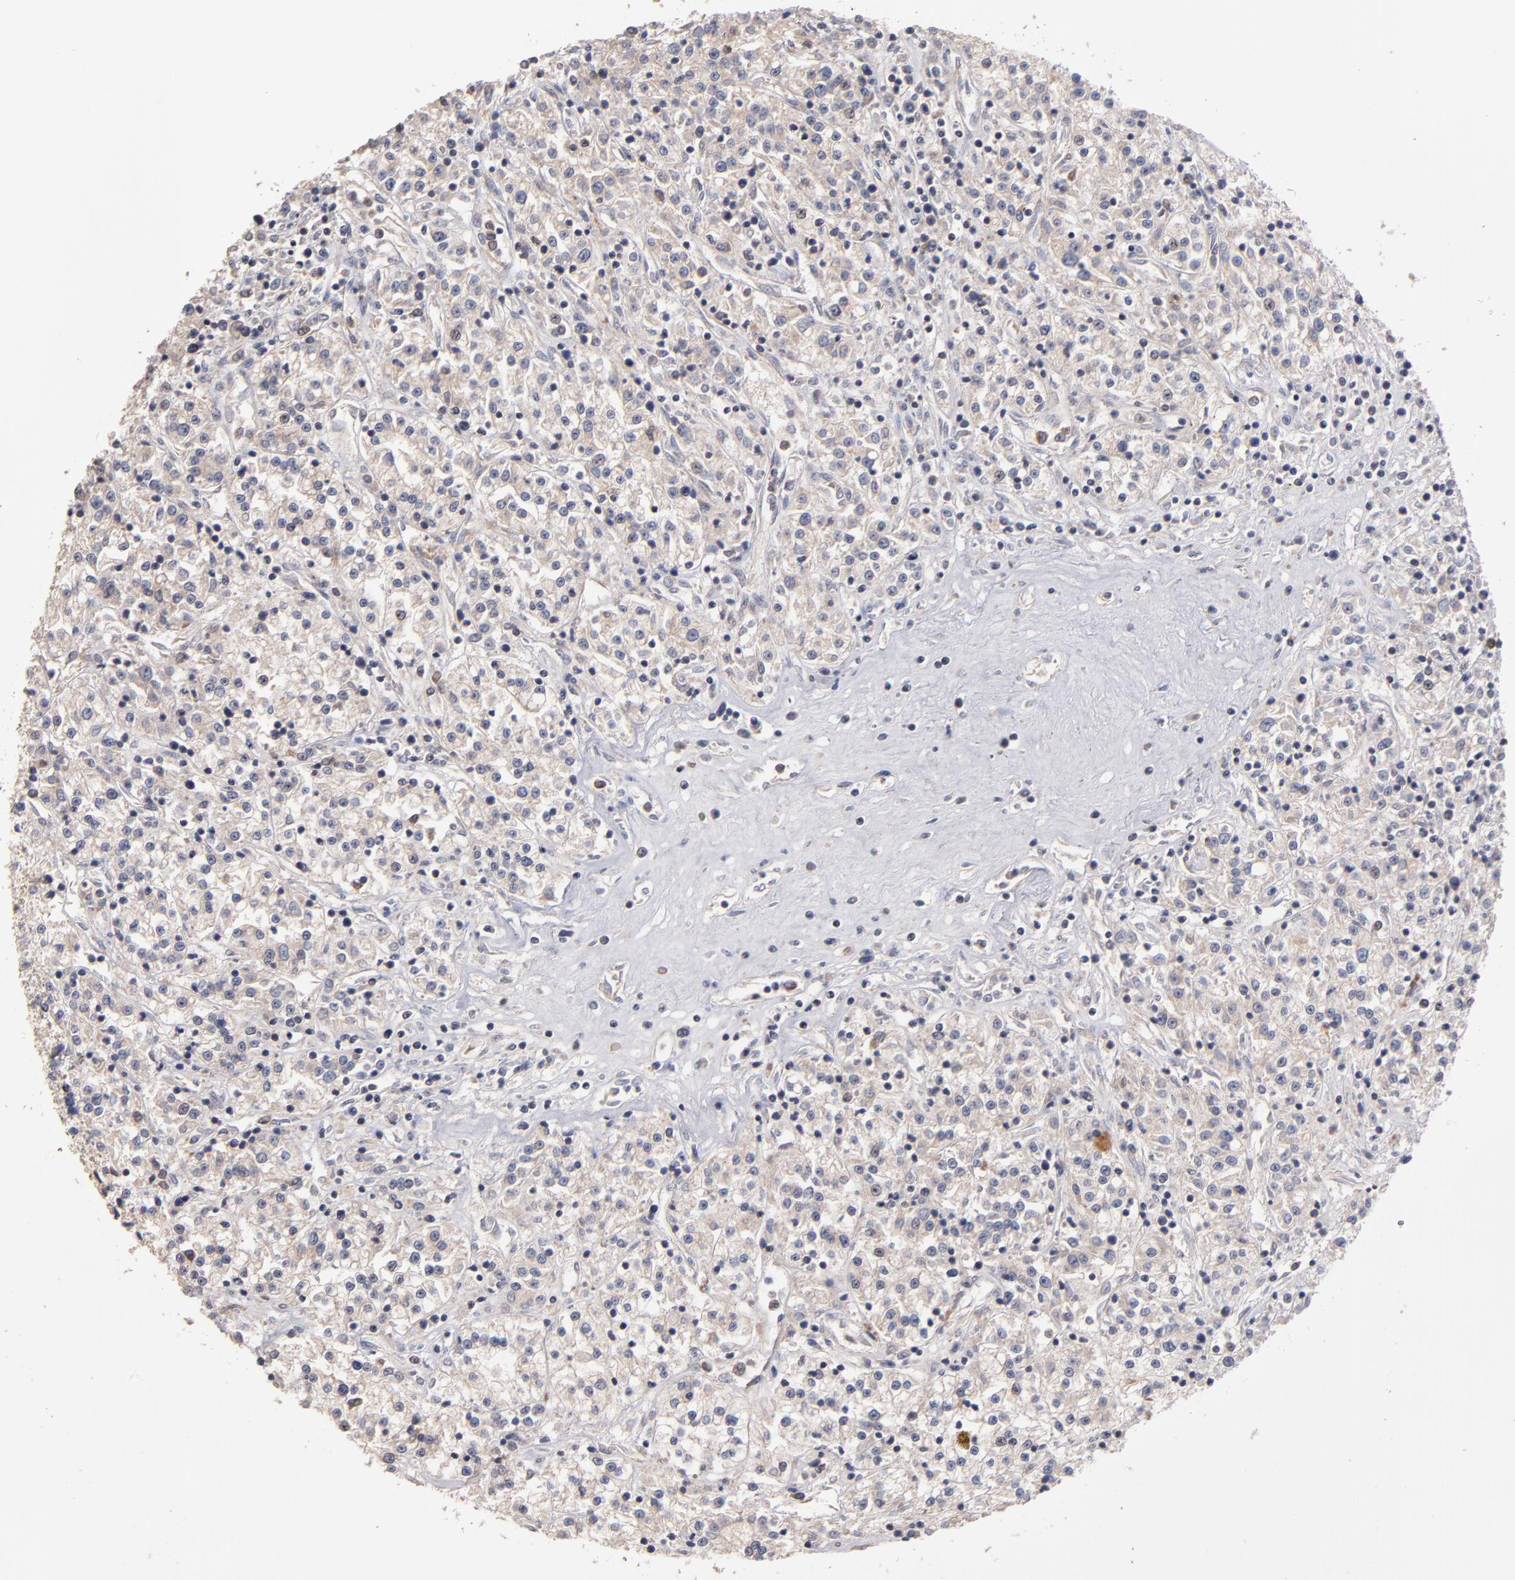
{"staining": {"intensity": "weak", "quantity": "<25%", "location": "cytoplasmic/membranous"}, "tissue": "renal cancer", "cell_type": "Tumor cells", "image_type": "cancer", "snomed": [{"axis": "morphology", "description": "Adenocarcinoma, NOS"}, {"axis": "topography", "description": "Kidney"}], "caption": "IHC image of human renal cancer stained for a protein (brown), which demonstrates no positivity in tumor cells.", "gene": "DACT1", "patient": {"sex": "female", "age": 76}}